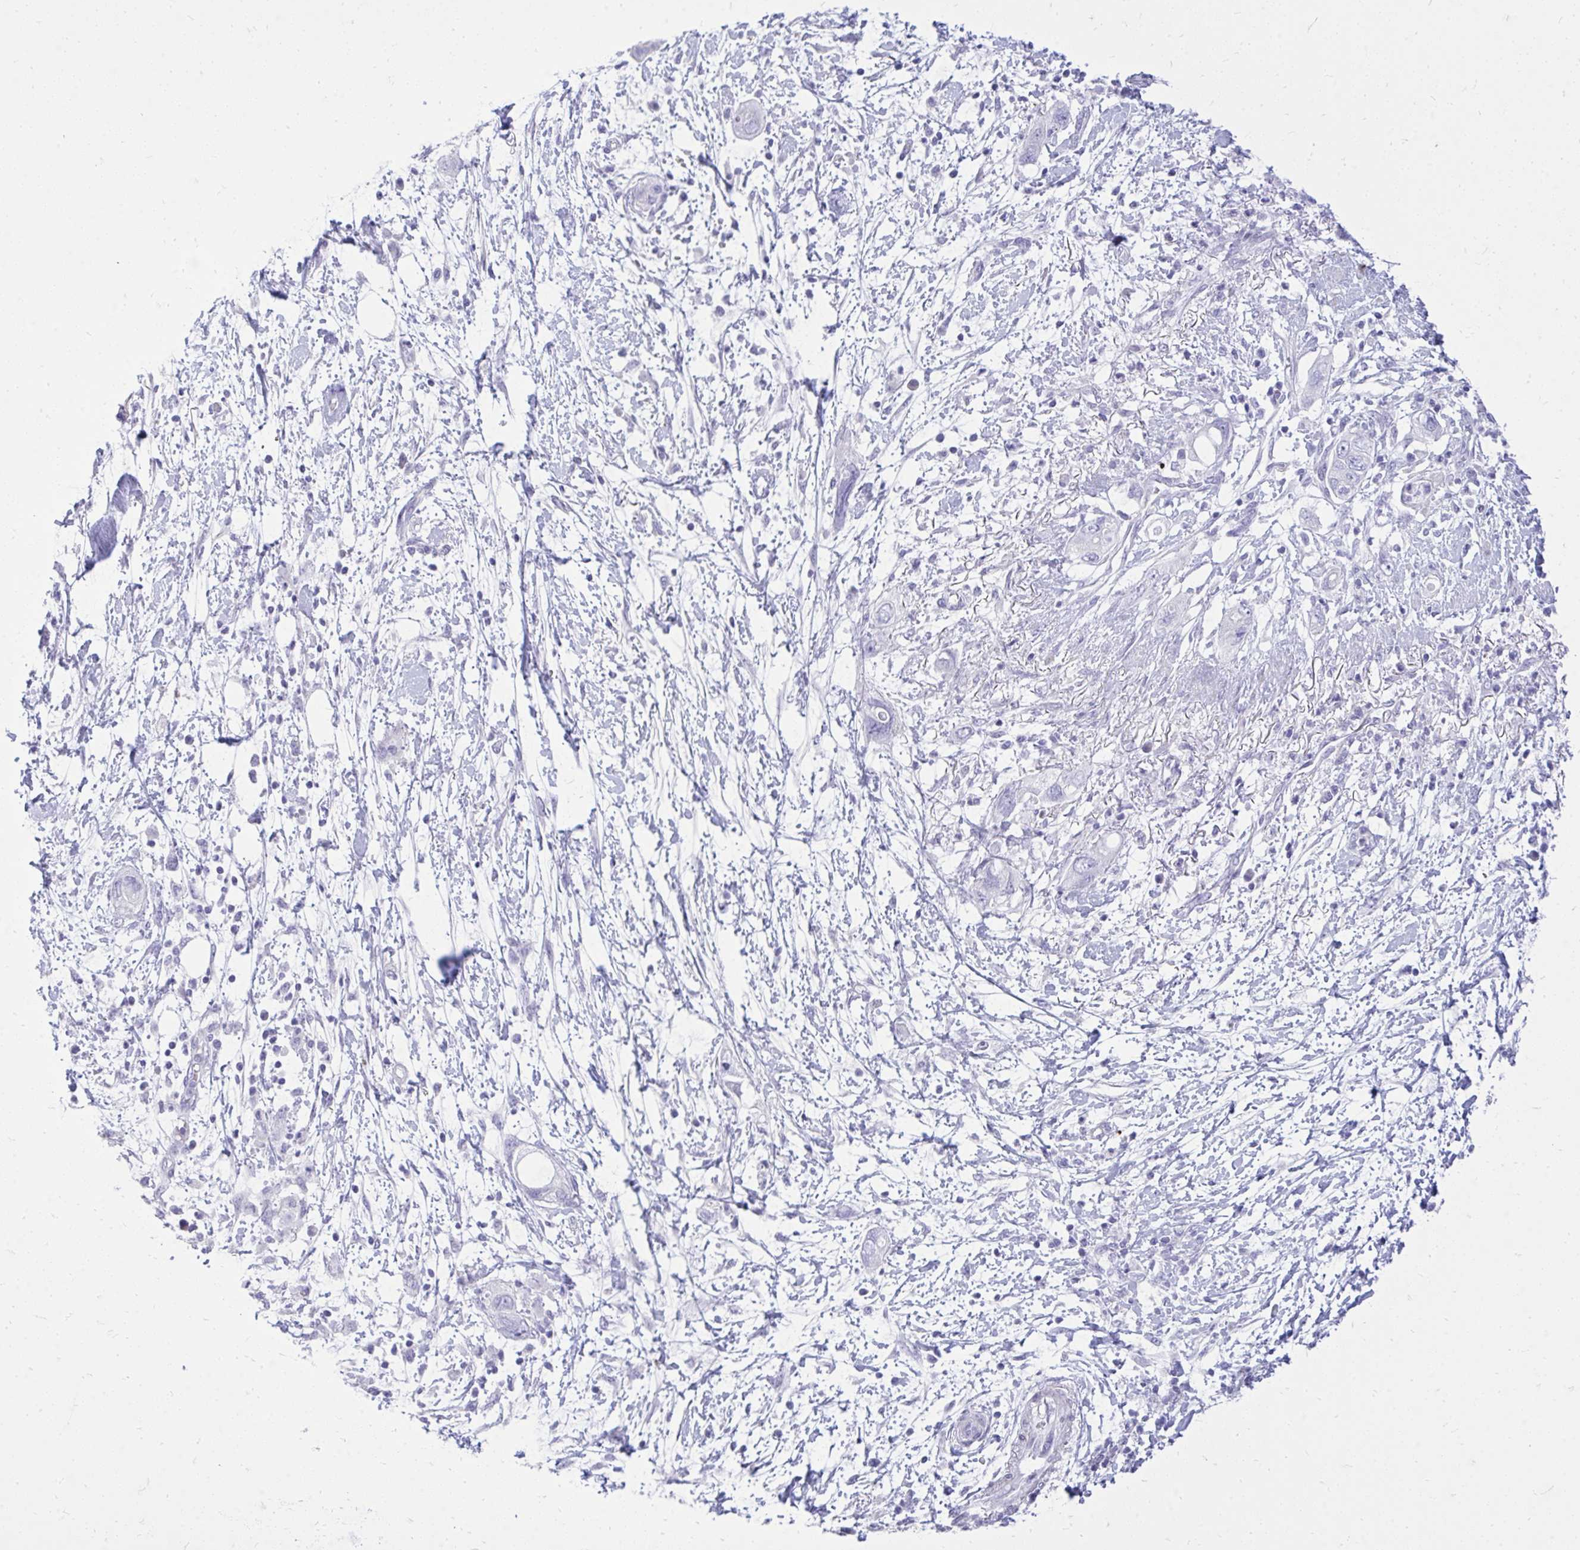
{"staining": {"intensity": "negative", "quantity": "none", "location": "none"}, "tissue": "pancreatic cancer", "cell_type": "Tumor cells", "image_type": "cancer", "snomed": [{"axis": "morphology", "description": "Adenocarcinoma, NOS"}, {"axis": "topography", "description": "Pancreas"}], "caption": "Pancreatic cancer was stained to show a protein in brown. There is no significant staining in tumor cells.", "gene": "GABRA1", "patient": {"sex": "female", "age": 72}}